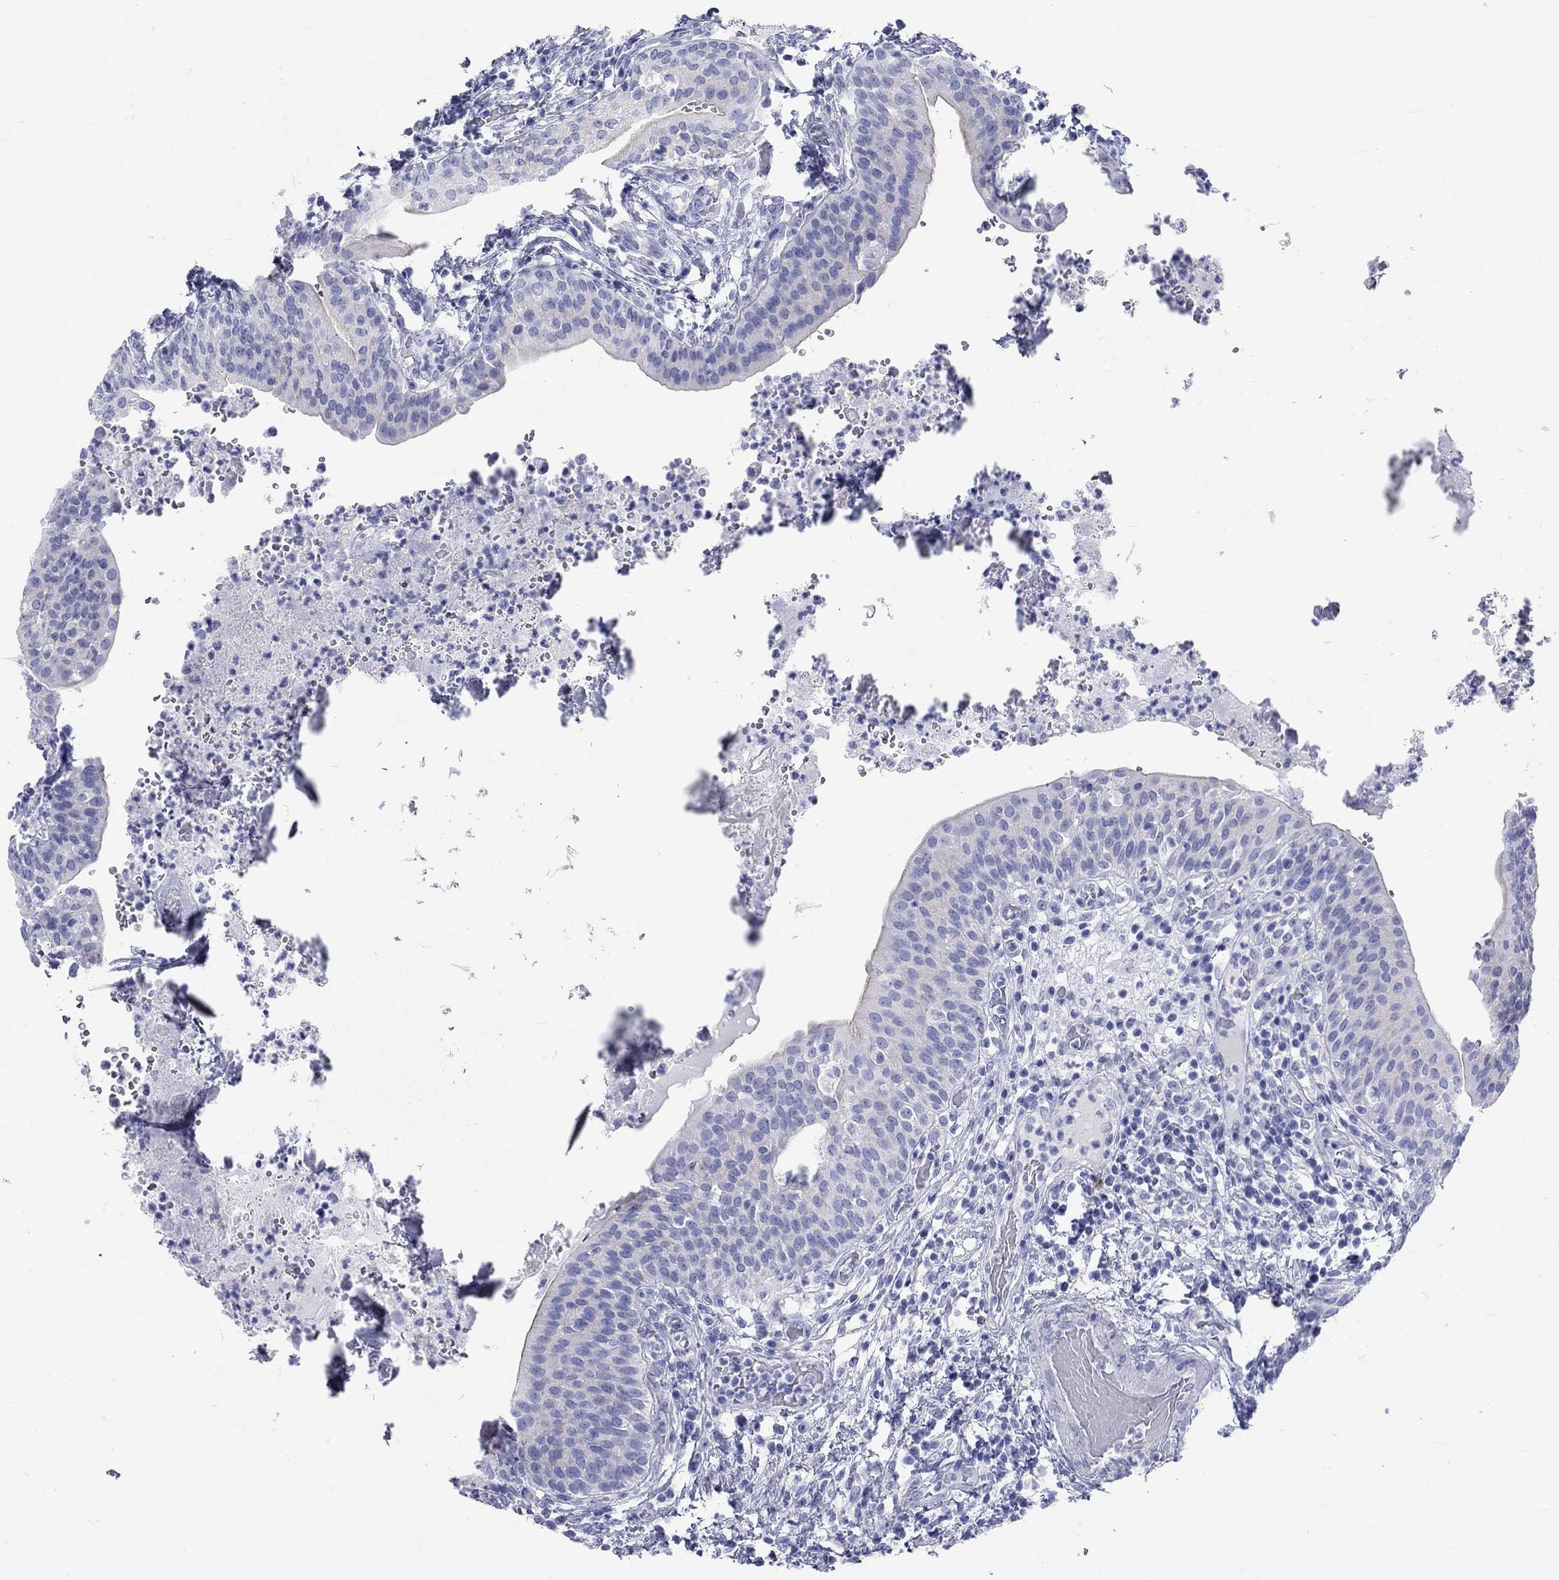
{"staining": {"intensity": "negative", "quantity": "none", "location": "none"}, "tissue": "urinary bladder", "cell_type": "Urothelial cells", "image_type": "normal", "snomed": [{"axis": "morphology", "description": "Normal tissue, NOS"}, {"axis": "topography", "description": "Urinary bladder"}], "caption": "The photomicrograph displays no staining of urothelial cells in benign urinary bladder.", "gene": "SPATA9", "patient": {"sex": "male", "age": 66}}